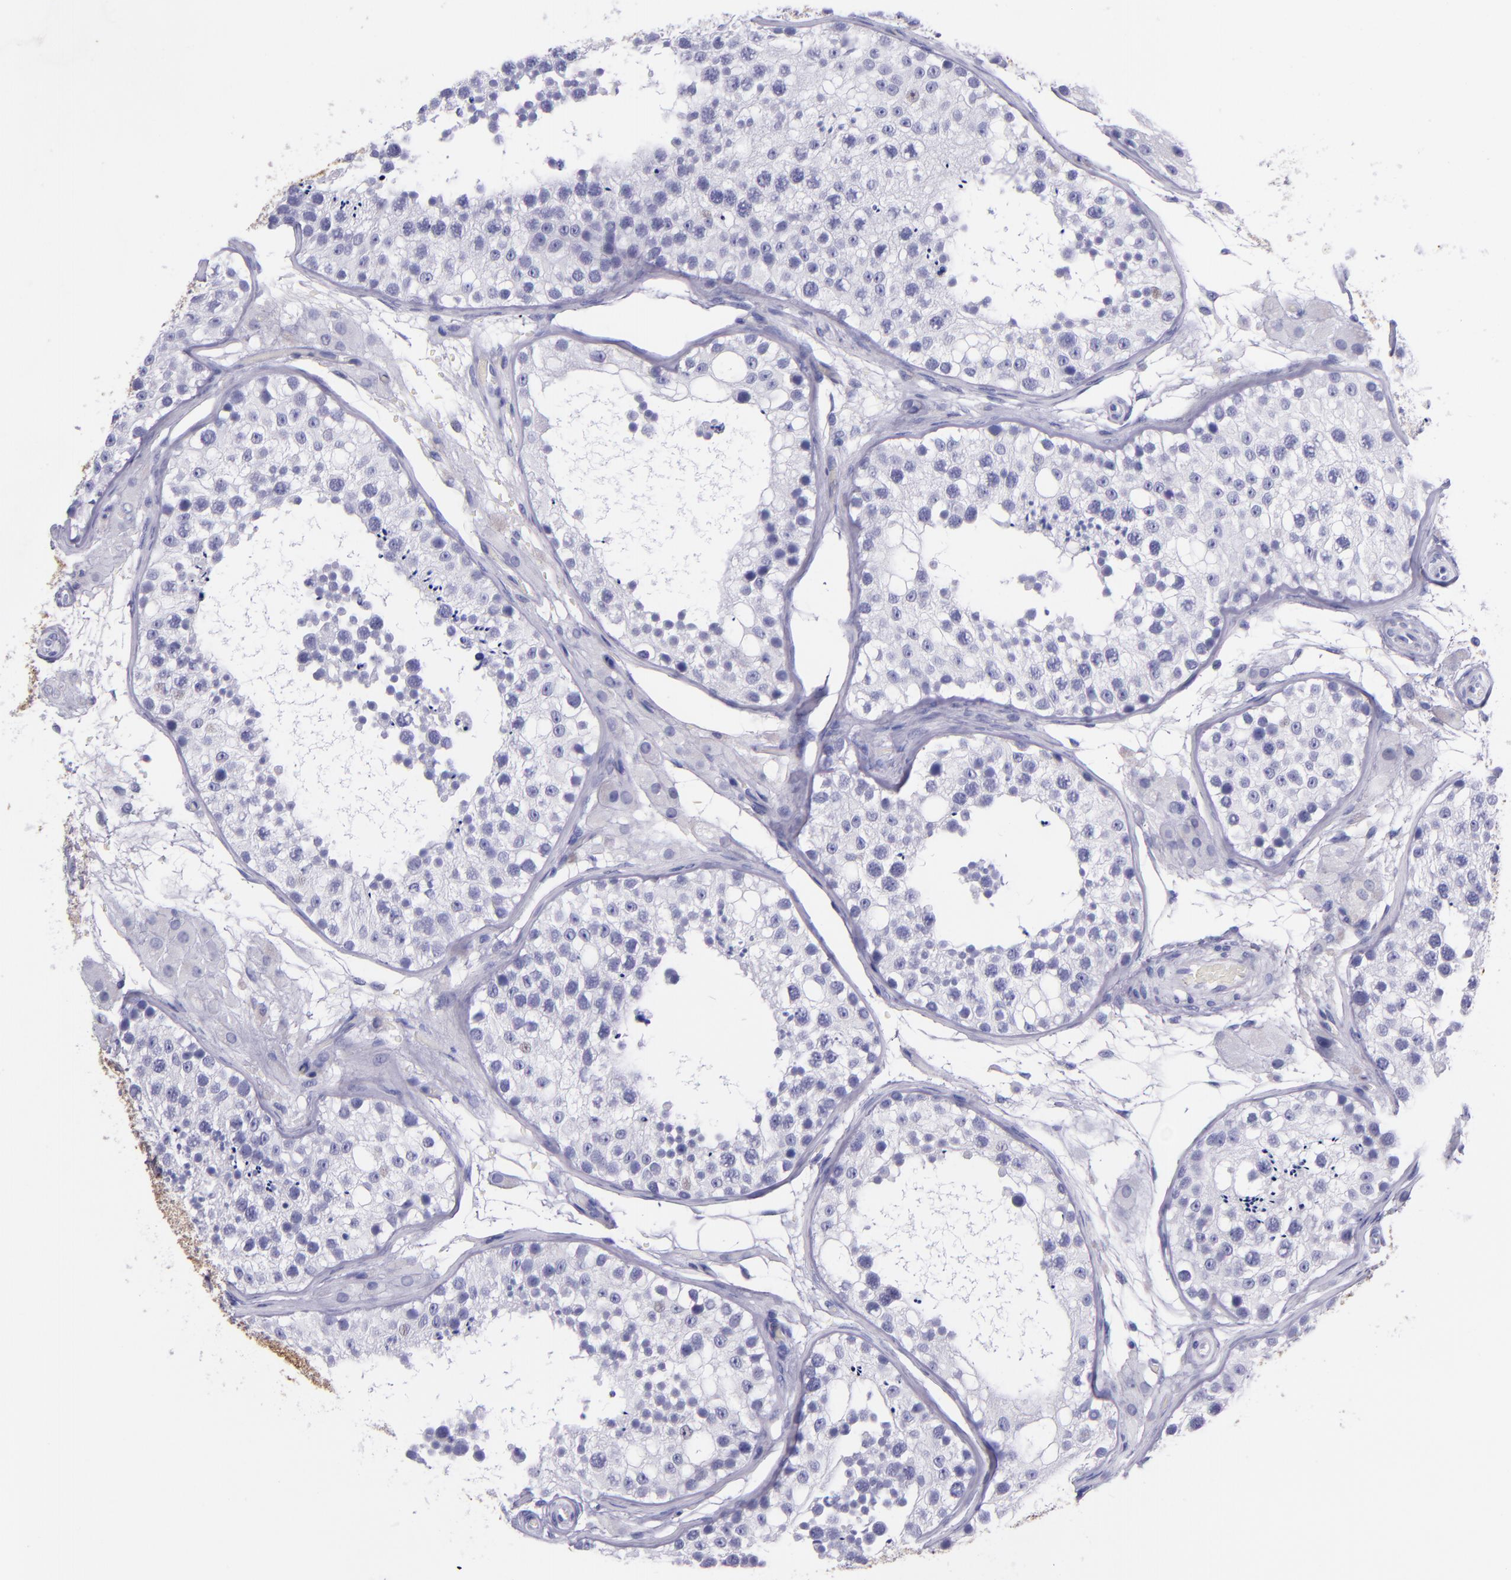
{"staining": {"intensity": "negative", "quantity": "none", "location": "none"}, "tissue": "testis", "cell_type": "Cells in seminiferous ducts", "image_type": "normal", "snomed": [{"axis": "morphology", "description": "Normal tissue, NOS"}, {"axis": "topography", "description": "Testis"}], "caption": "High power microscopy photomicrograph of an immunohistochemistry photomicrograph of unremarkable testis, revealing no significant expression in cells in seminiferous ducts.", "gene": "KRT4", "patient": {"sex": "male", "age": 26}}